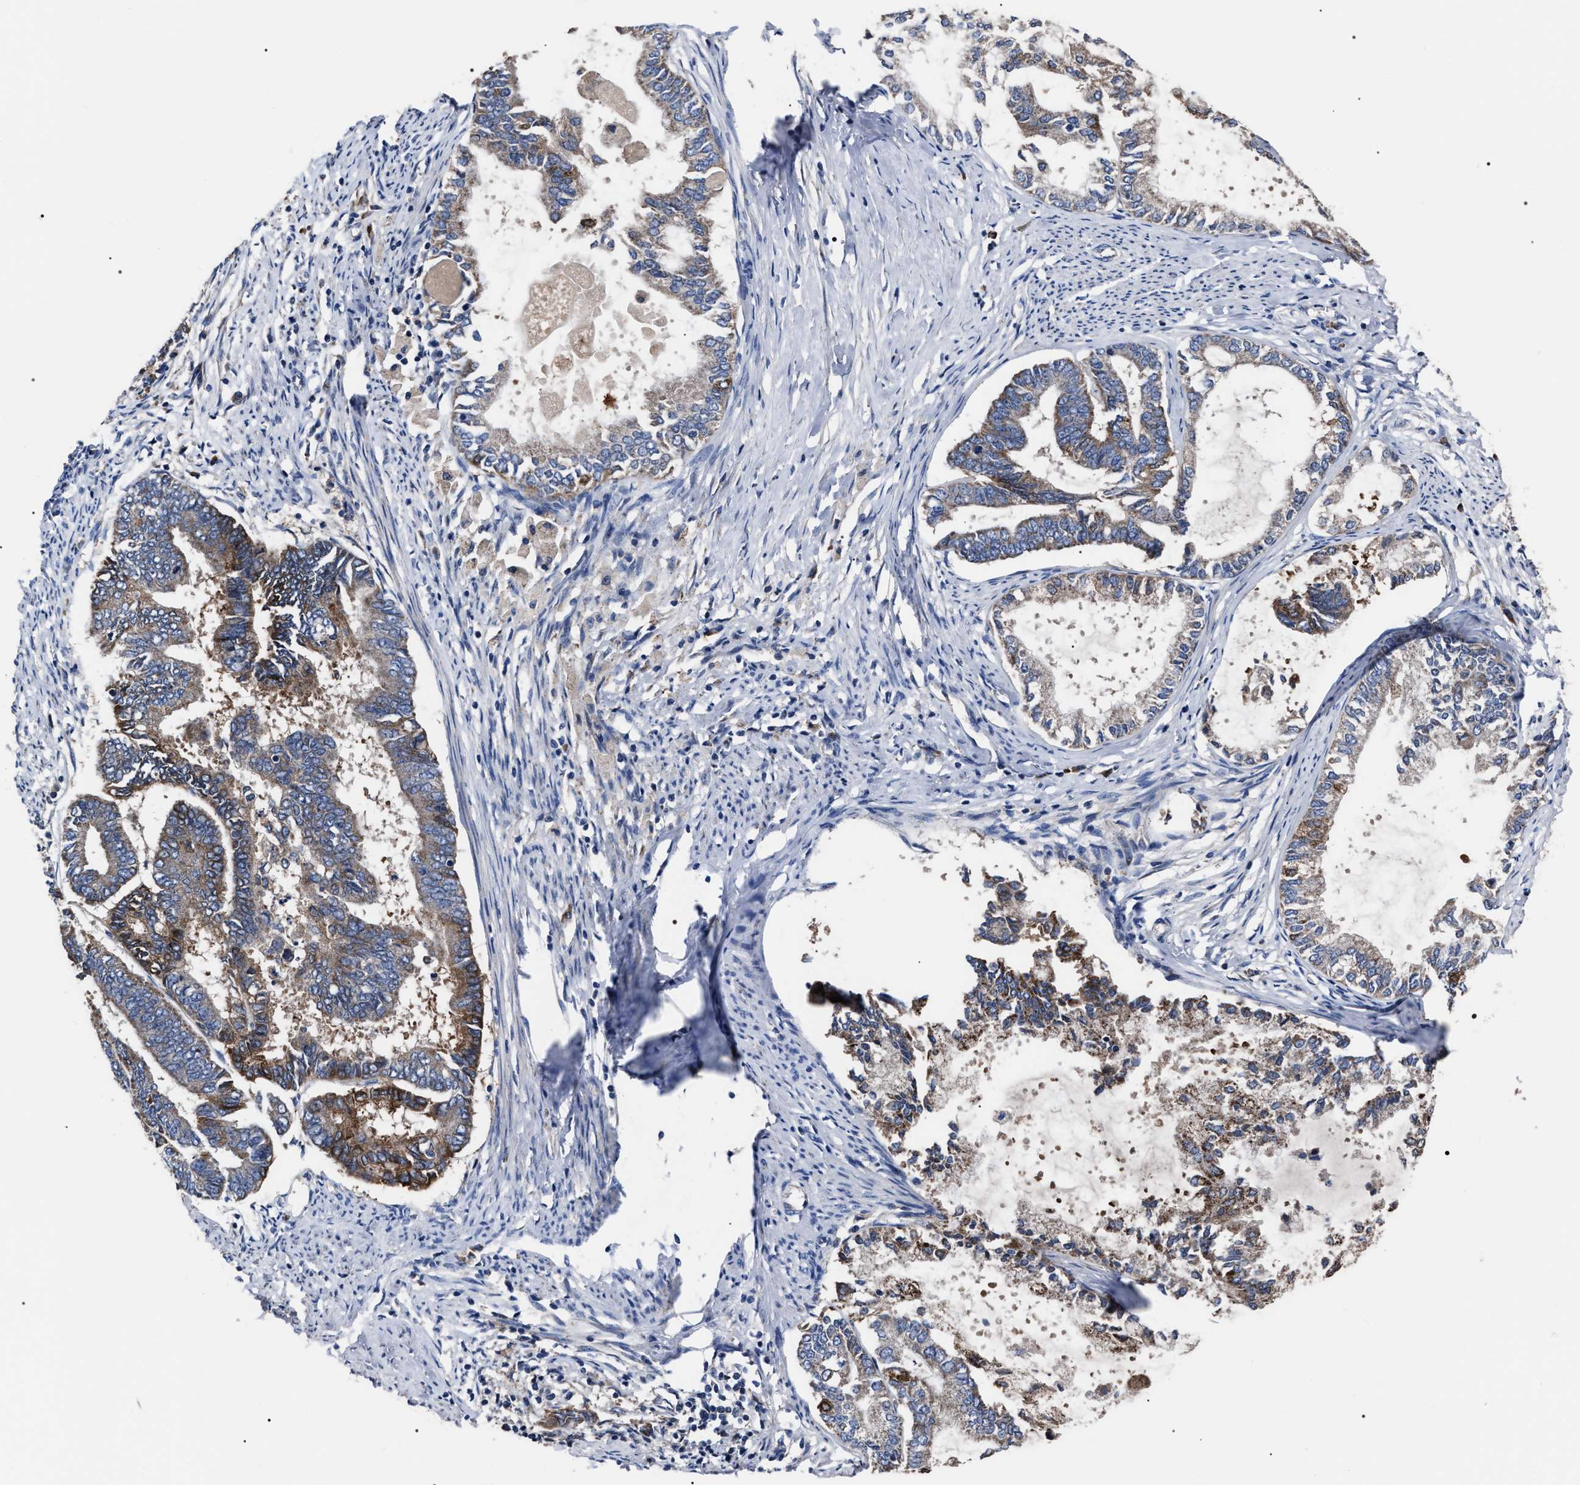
{"staining": {"intensity": "moderate", "quantity": ">75%", "location": "cytoplasmic/membranous"}, "tissue": "endometrial cancer", "cell_type": "Tumor cells", "image_type": "cancer", "snomed": [{"axis": "morphology", "description": "Adenocarcinoma, NOS"}, {"axis": "topography", "description": "Endometrium"}], "caption": "Immunohistochemical staining of human adenocarcinoma (endometrial) exhibits moderate cytoplasmic/membranous protein expression in approximately >75% of tumor cells.", "gene": "MACC1", "patient": {"sex": "female", "age": 86}}